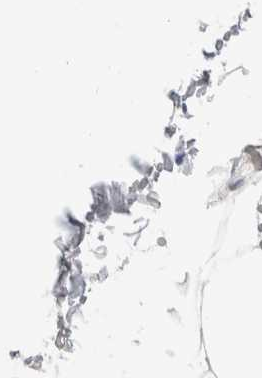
{"staining": {"intensity": "negative", "quantity": "none", "location": "none"}, "tissue": "adipose tissue", "cell_type": "Adipocytes", "image_type": "normal", "snomed": [{"axis": "morphology", "description": "Normal tissue, NOS"}, {"axis": "topography", "description": "Breast"}, {"axis": "topography", "description": "Adipose tissue"}], "caption": "This is a photomicrograph of immunohistochemistry (IHC) staining of unremarkable adipose tissue, which shows no positivity in adipocytes.", "gene": "DNAJB6", "patient": {"sex": "female", "age": 25}}